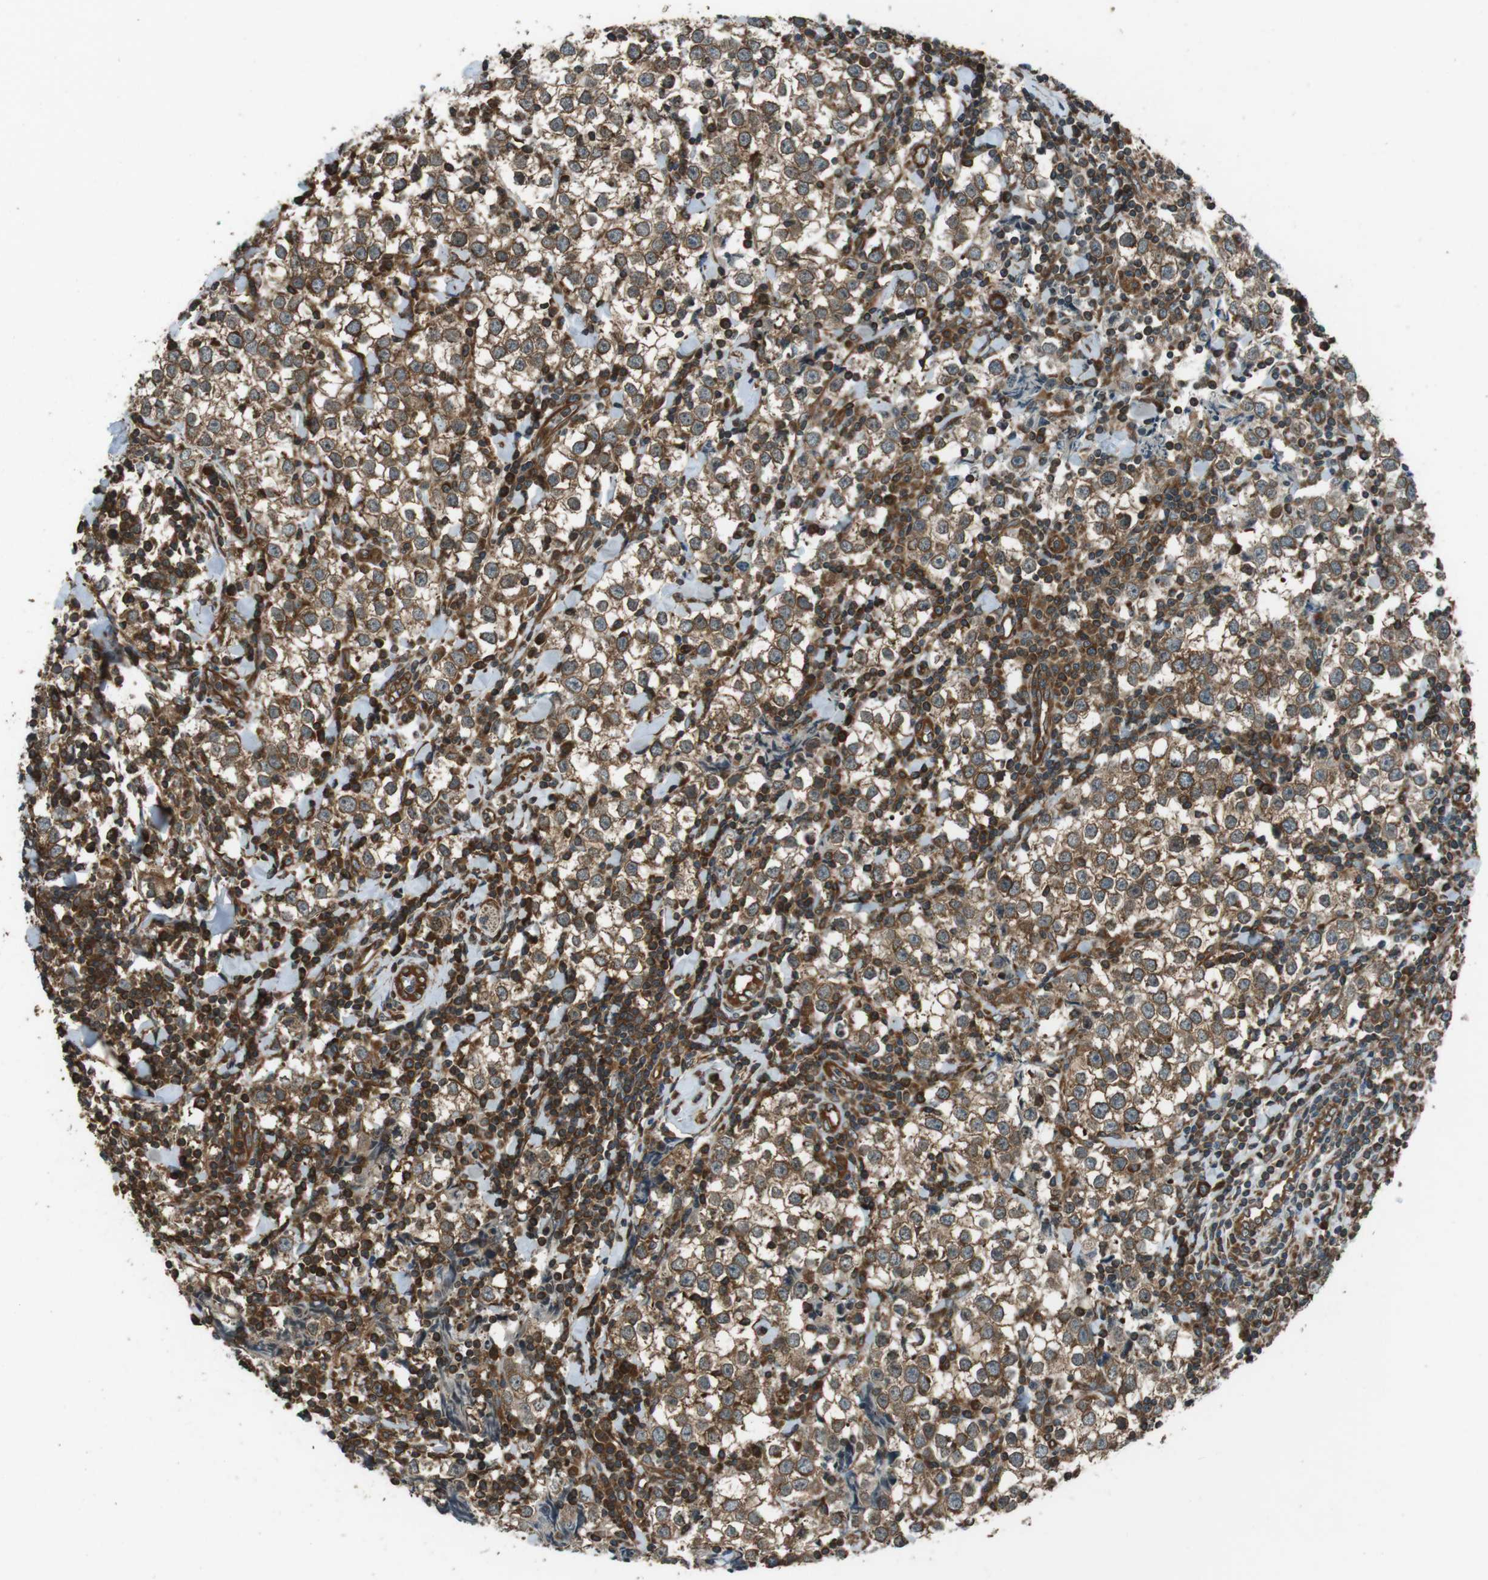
{"staining": {"intensity": "moderate", "quantity": "25%-75%", "location": "cytoplasmic/membranous"}, "tissue": "testis cancer", "cell_type": "Tumor cells", "image_type": "cancer", "snomed": [{"axis": "morphology", "description": "Seminoma, NOS"}, {"axis": "morphology", "description": "Carcinoma, Embryonal, NOS"}, {"axis": "topography", "description": "Testis"}], "caption": "Brown immunohistochemical staining in testis cancer demonstrates moderate cytoplasmic/membranous staining in about 25%-75% of tumor cells. (DAB IHC, brown staining for protein, blue staining for nuclei).", "gene": "PA2G4", "patient": {"sex": "male", "age": 36}}